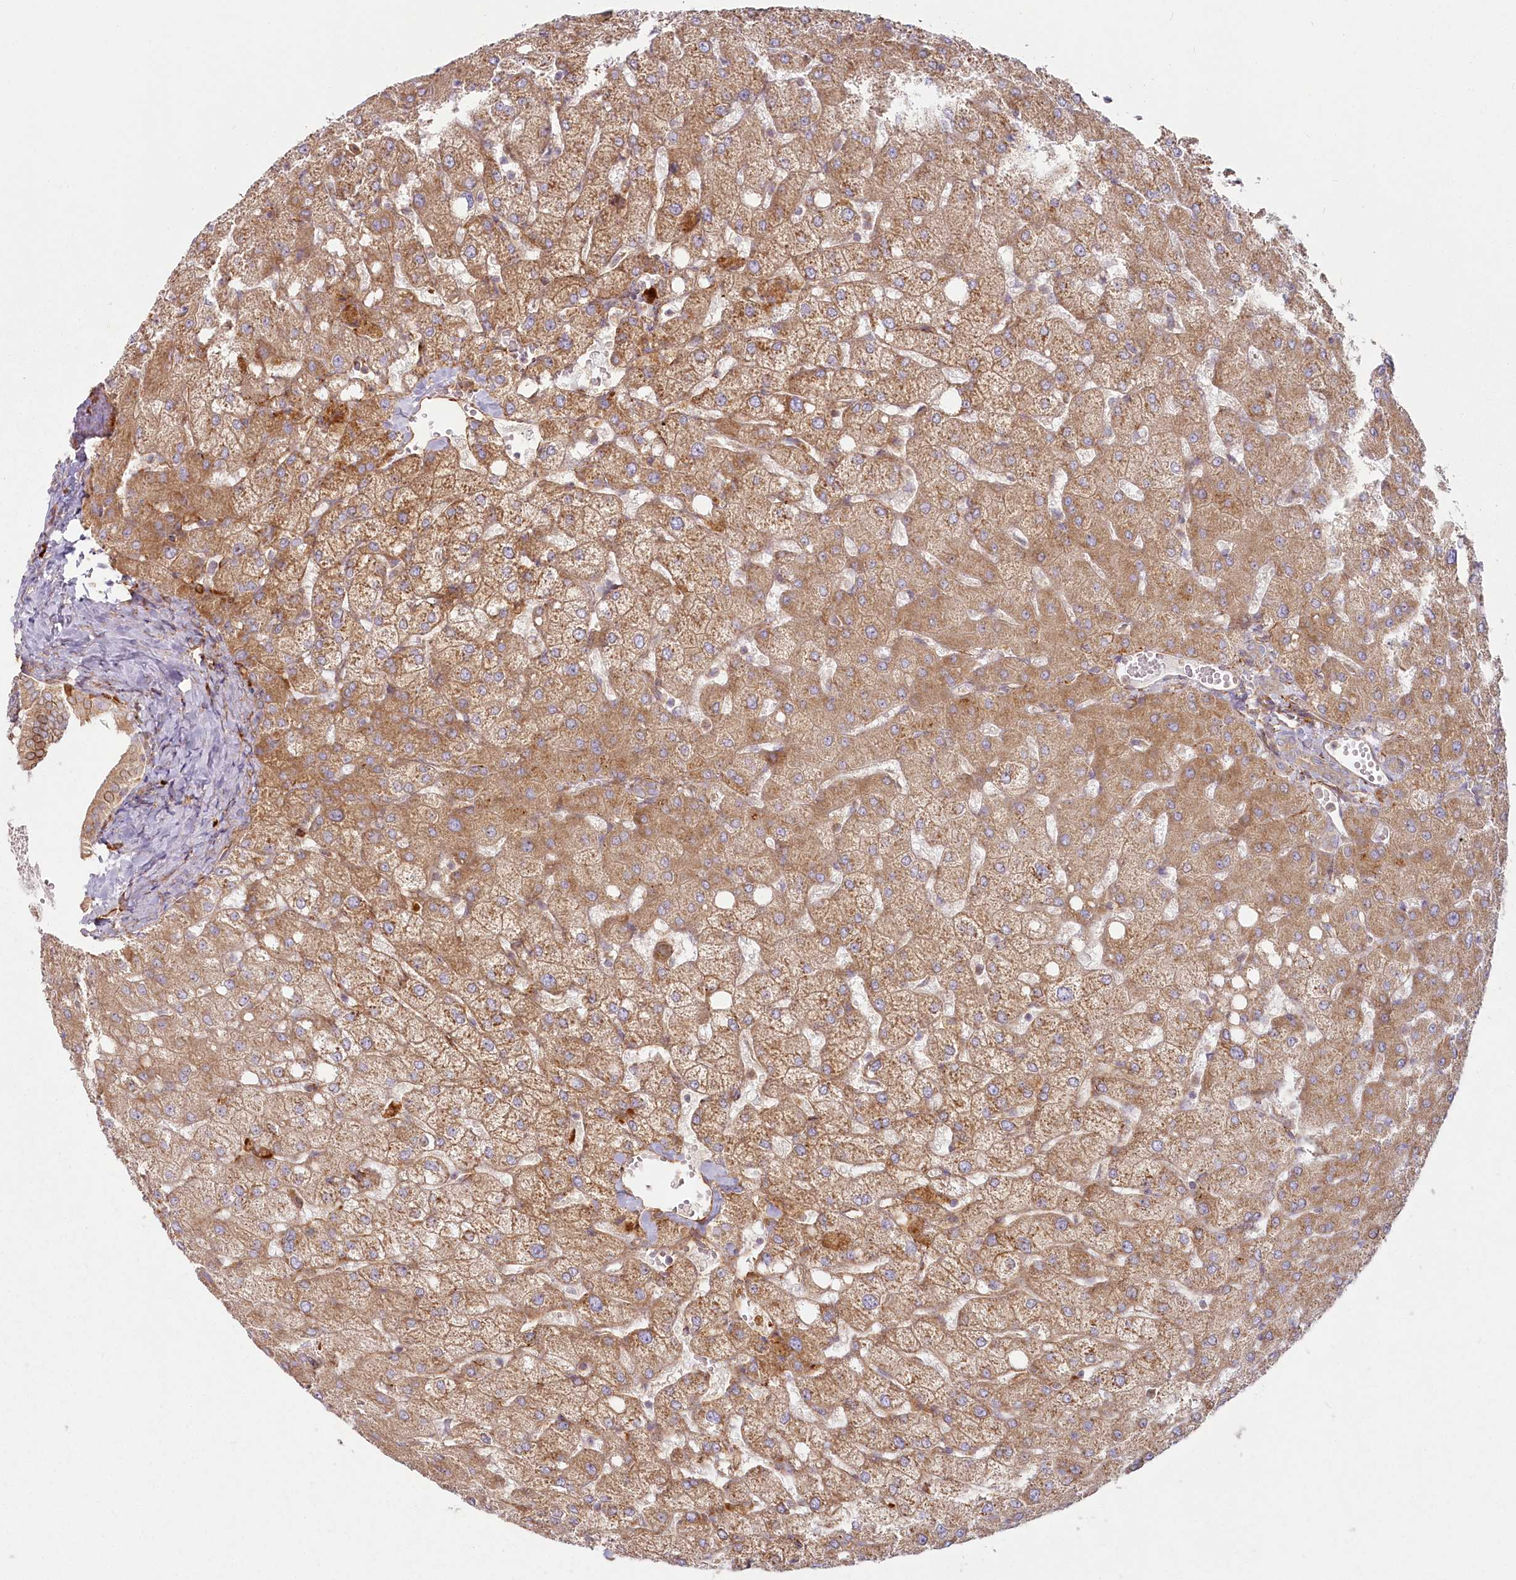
{"staining": {"intensity": "weak", "quantity": "<25%", "location": "cytoplasmic/membranous"}, "tissue": "liver", "cell_type": "Cholangiocytes", "image_type": "normal", "snomed": [{"axis": "morphology", "description": "Normal tissue, NOS"}, {"axis": "topography", "description": "Liver"}], "caption": "Immunohistochemical staining of normal liver demonstrates no significant expression in cholangiocytes.", "gene": "HARS2", "patient": {"sex": "female", "age": 54}}